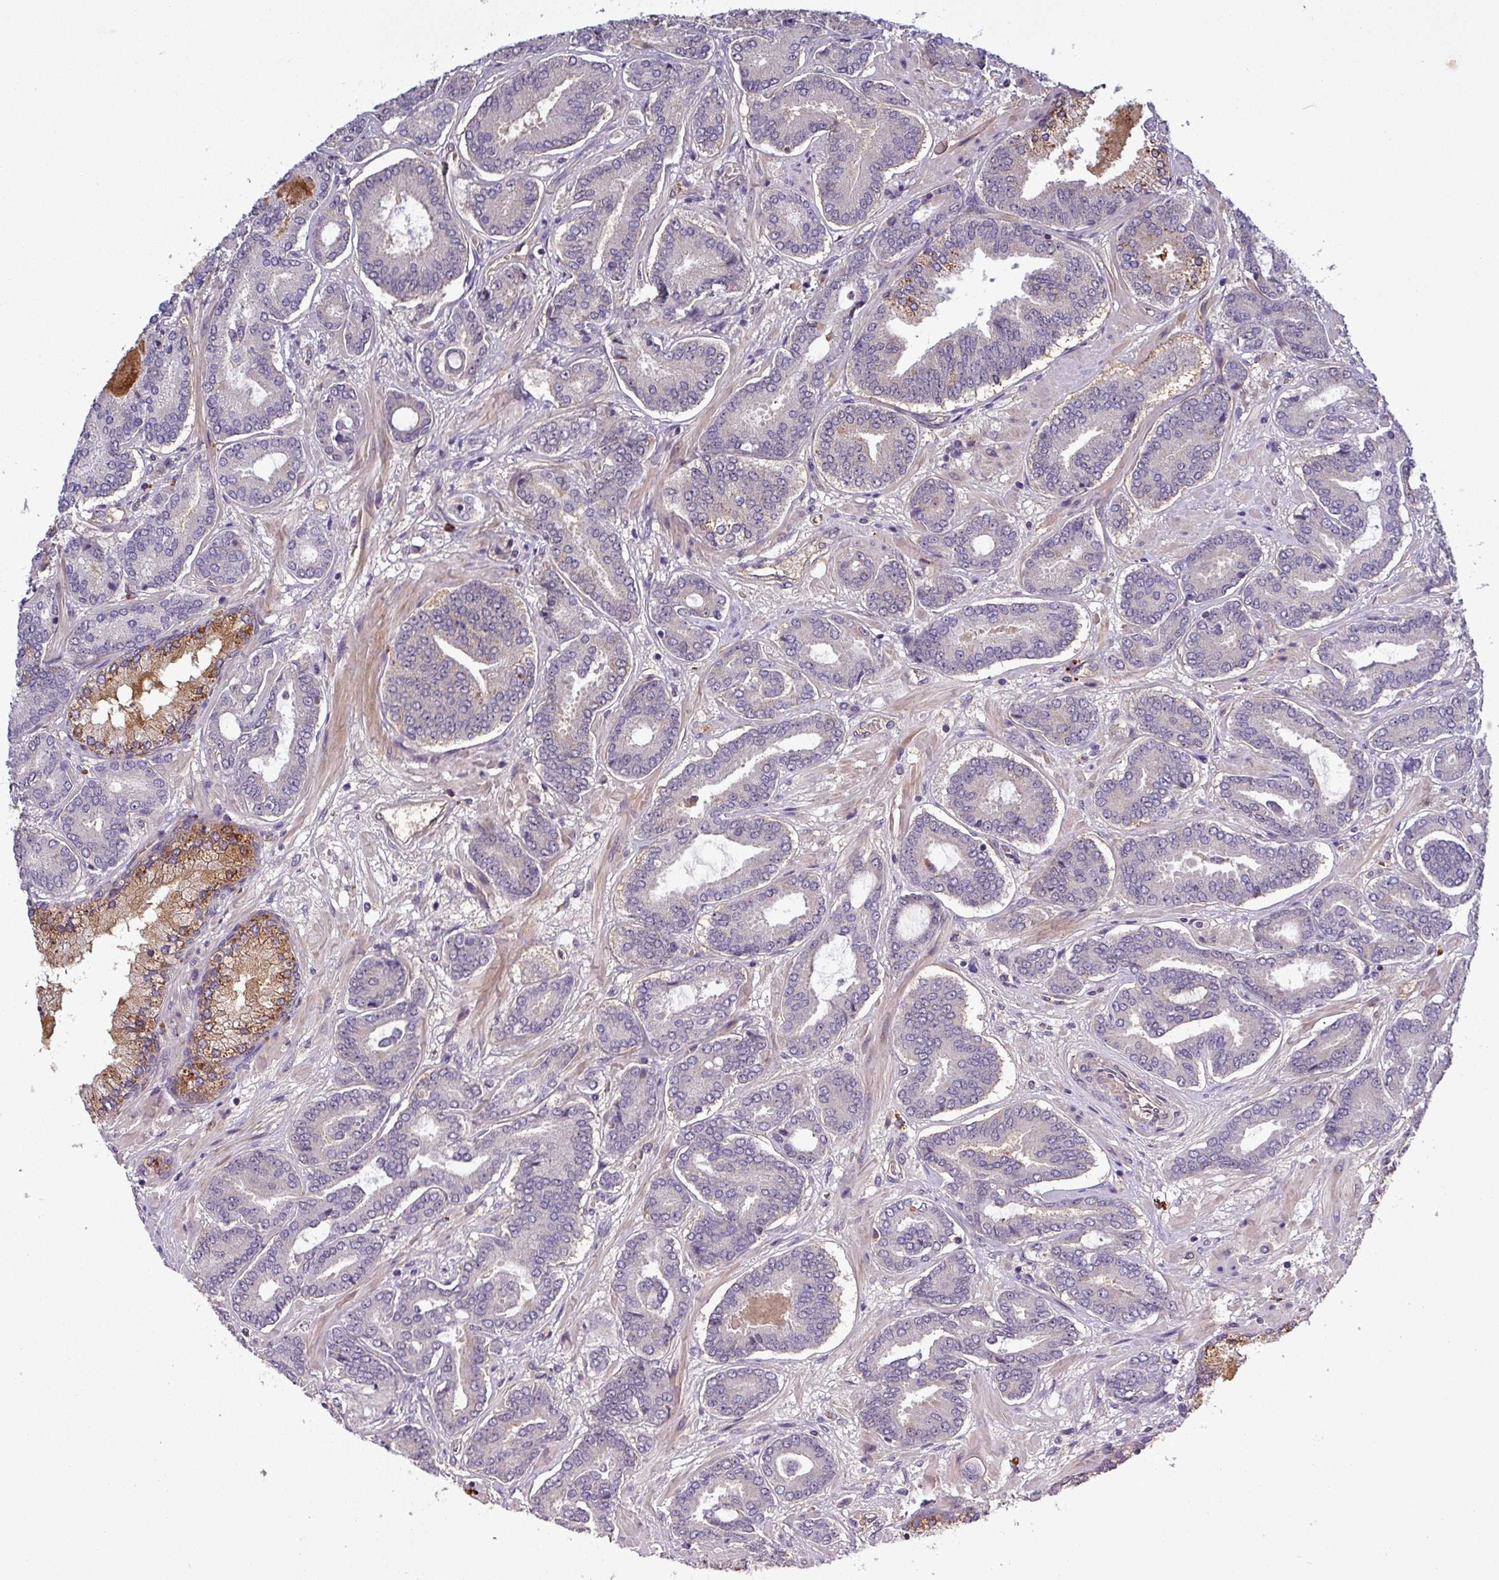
{"staining": {"intensity": "negative", "quantity": "none", "location": "none"}, "tissue": "prostate cancer", "cell_type": "Tumor cells", "image_type": "cancer", "snomed": [{"axis": "morphology", "description": "Adenocarcinoma, Low grade"}, {"axis": "topography", "description": "Prostate and seminal vesicle, NOS"}], "caption": "Protein analysis of prostate cancer exhibits no significant staining in tumor cells. (Brightfield microscopy of DAB (3,3'-diaminobenzidine) IHC at high magnification).", "gene": "PUS1", "patient": {"sex": "male", "age": 61}}